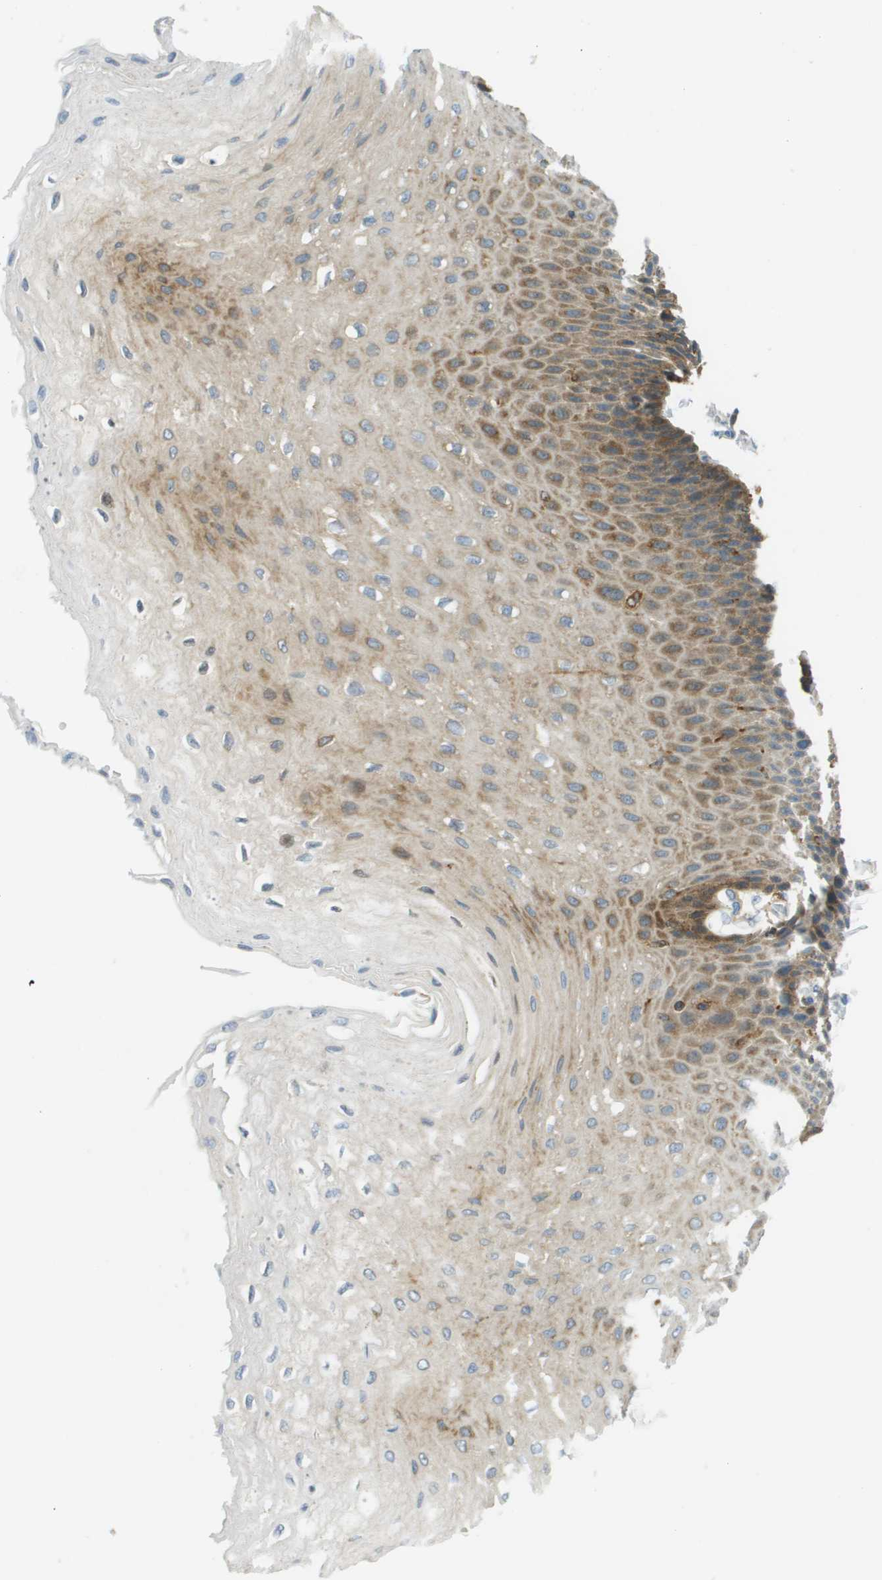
{"staining": {"intensity": "moderate", "quantity": "25%-75%", "location": "cytoplasmic/membranous"}, "tissue": "esophagus", "cell_type": "Squamous epithelial cells", "image_type": "normal", "snomed": [{"axis": "morphology", "description": "Normal tissue, NOS"}, {"axis": "topography", "description": "Esophagus"}], "caption": "Immunohistochemical staining of unremarkable human esophagus displays moderate cytoplasmic/membranous protein staining in approximately 25%-75% of squamous epithelial cells. (IHC, brightfield microscopy, high magnification).", "gene": "PLBD2", "patient": {"sex": "female", "age": 72}}